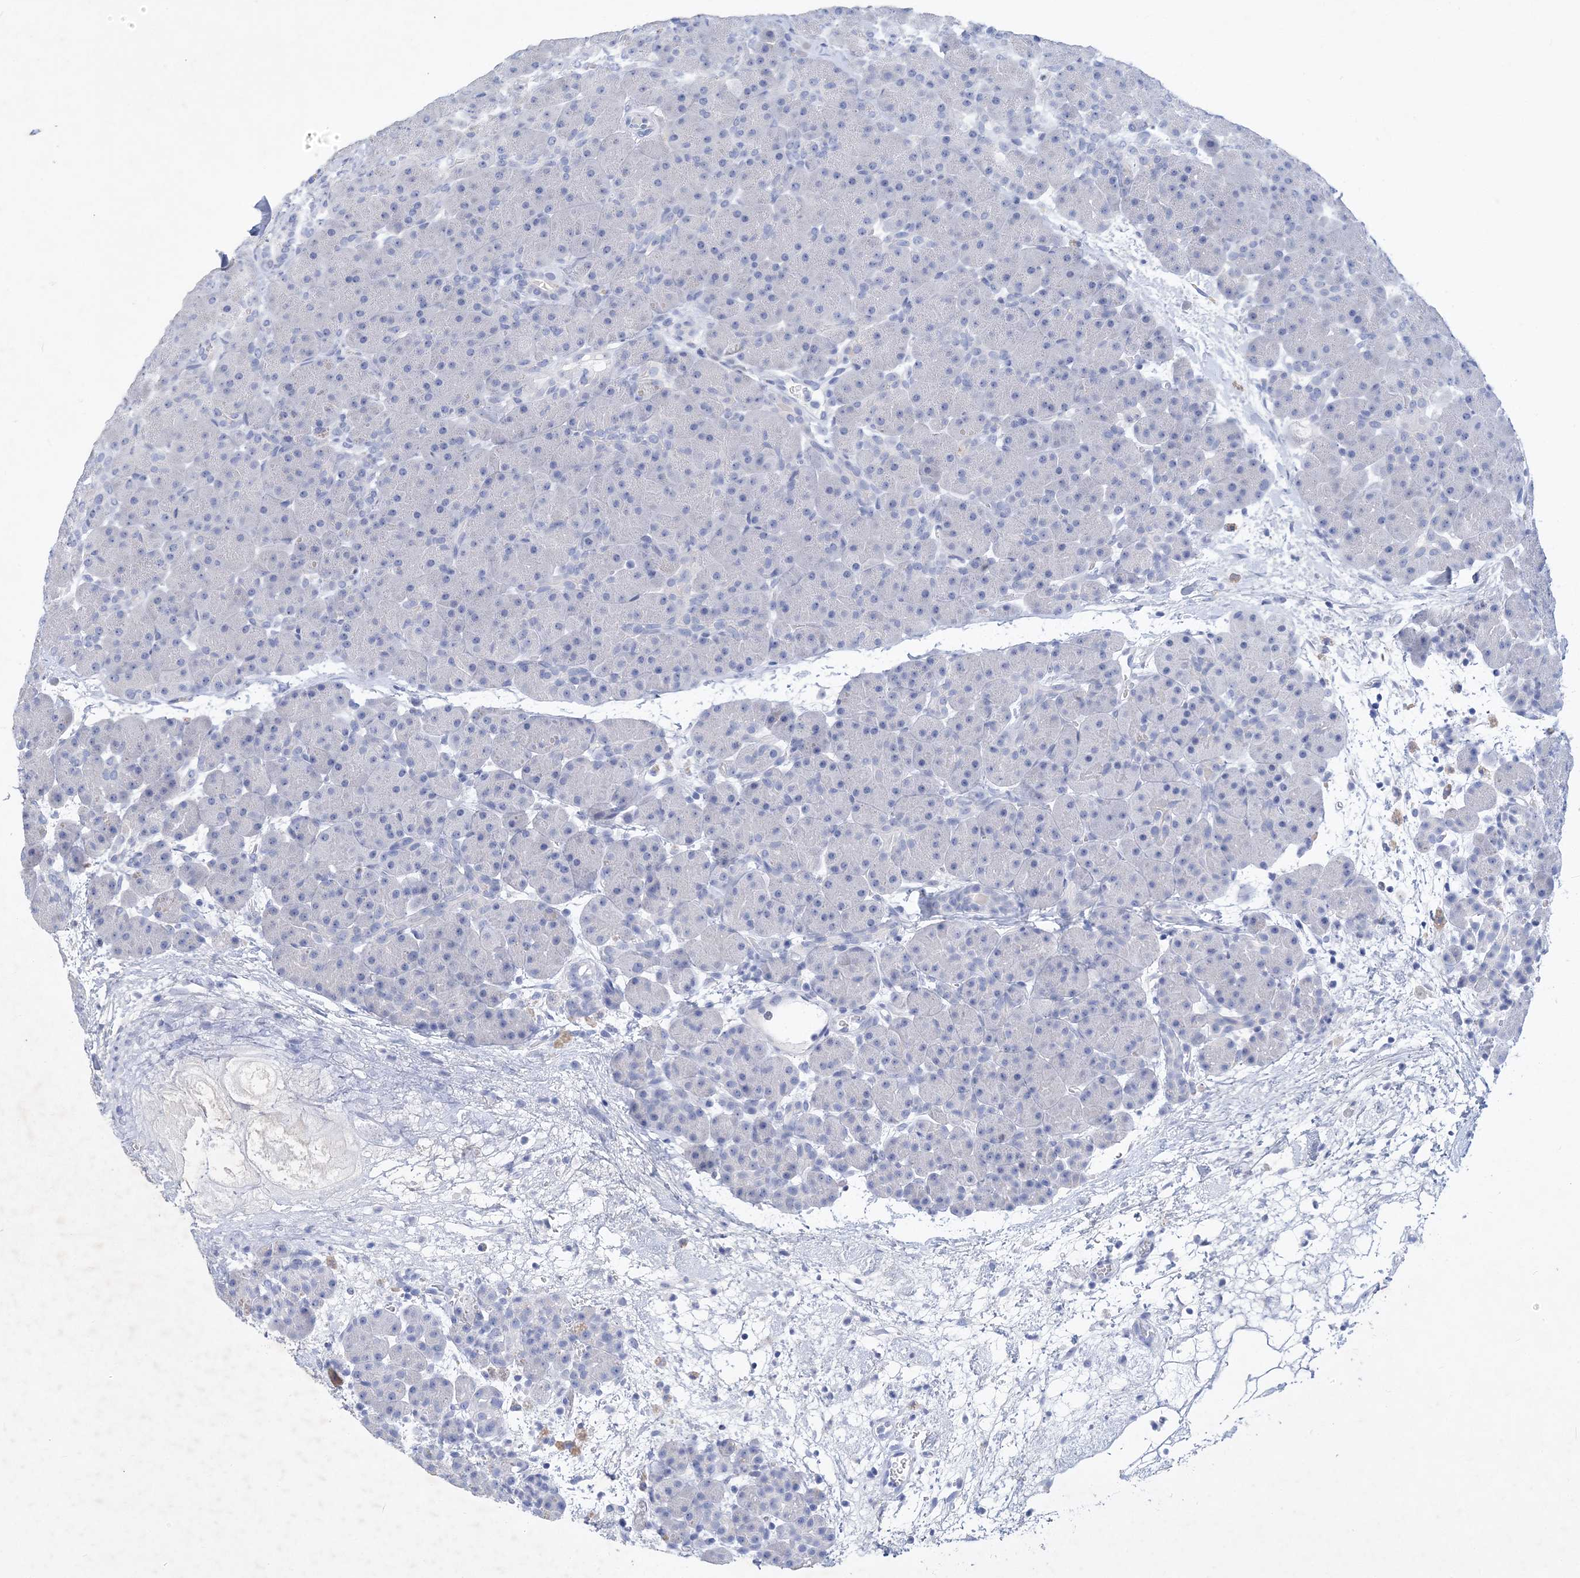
{"staining": {"intensity": "negative", "quantity": "none", "location": "none"}, "tissue": "pancreas", "cell_type": "Exocrine glandular cells", "image_type": "normal", "snomed": [{"axis": "morphology", "description": "Normal tissue, NOS"}, {"axis": "topography", "description": "Pancreas"}], "caption": "IHC of benign pancreas demonstrates no staining in exocrine glandular cells. Brightfield microscopy of immunohistochemistry stained with DAB (3,3'-diaminobenzidine) (brown) and hematoxylin (blue), captured at high magnification.", "gene": "COPS8", "patient": {"sex": "male", "age": 66}}